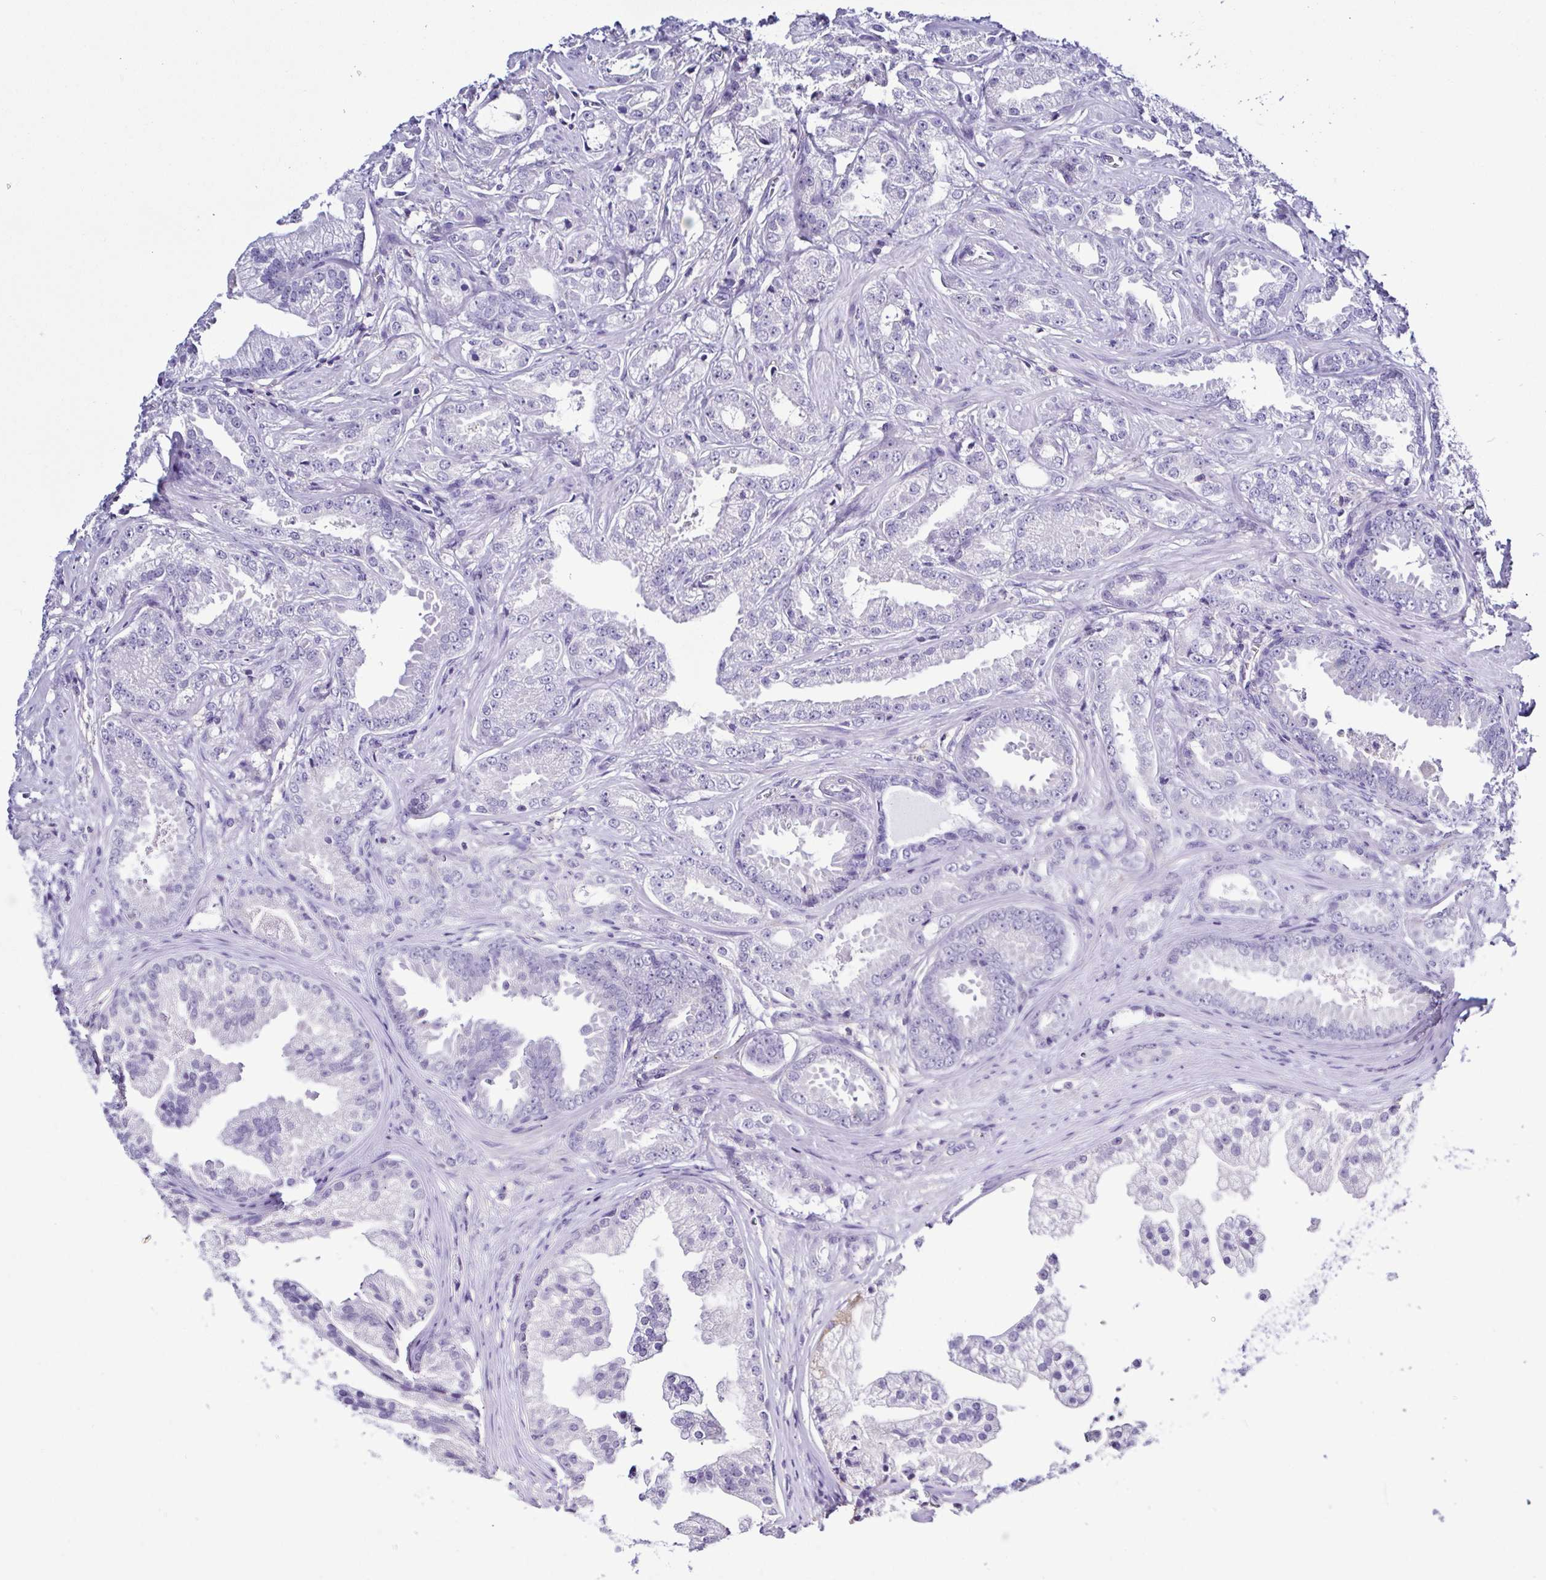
{"staining": {"intensity": "negative", "quantity": "none", "location": "none"}, "tissue": "prostate cancer", "cell_type": "Tumor cells", "image_type": "cancer", "snomed": [{"axis": "morphology", "description": "Adenocarcinoma, Low grade"}, {"axis": "topography", "description": "Prostate"}], "caption": "Immunohistochemistry (IHC) histopathology image of adenocarcinoma (low-grade) (prostate) stained for a protein (brown), which shows no staining in tumor cells. (Brightfield microscopy of DAB (3,3'-diaminobenzidine) immunohistochemistry at high magnification).", "gene": "TNNT2", "patient": {"sex": "male", "age": 65}}